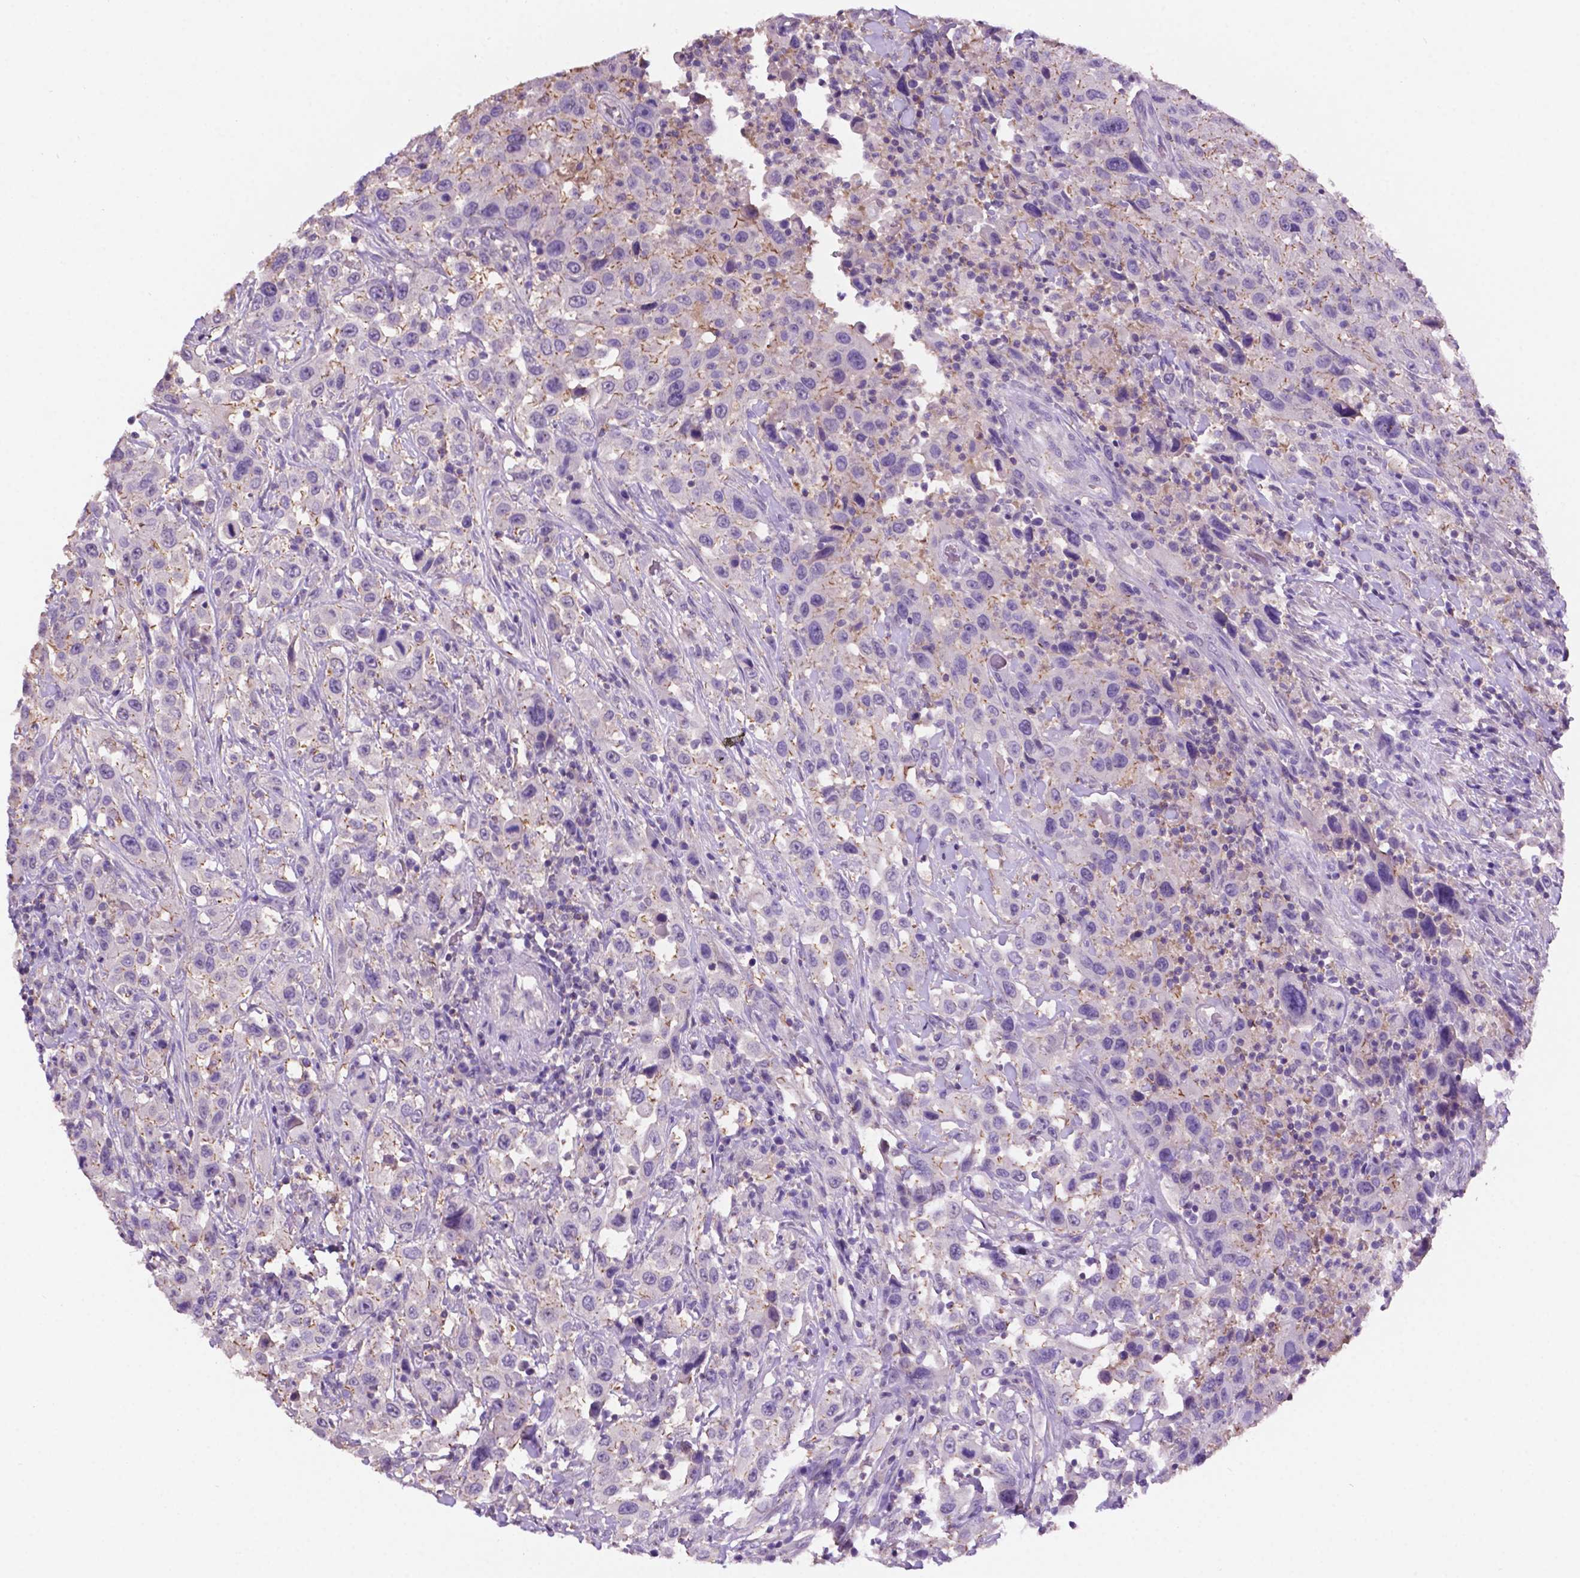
{"staining": {"intensity": "negative", "quantity": "none", "location": "none"}, "tissue": "urothelial cancer", "cell_type": "Tumor cells", "image_type": "cancer", "snomed": [{"axis": "morphology", "description": "Urothelial carcinoma, High grade"}, {"axis": "topography", "description": "Urinary bladder"}], "caption": "Immunohistochemistry (IHC) of human high-grade urothelial carcinoma reveals no expression in tumor cells.", "gene": "PRPS2", "patient": {"sex": "male", "age": 61}}